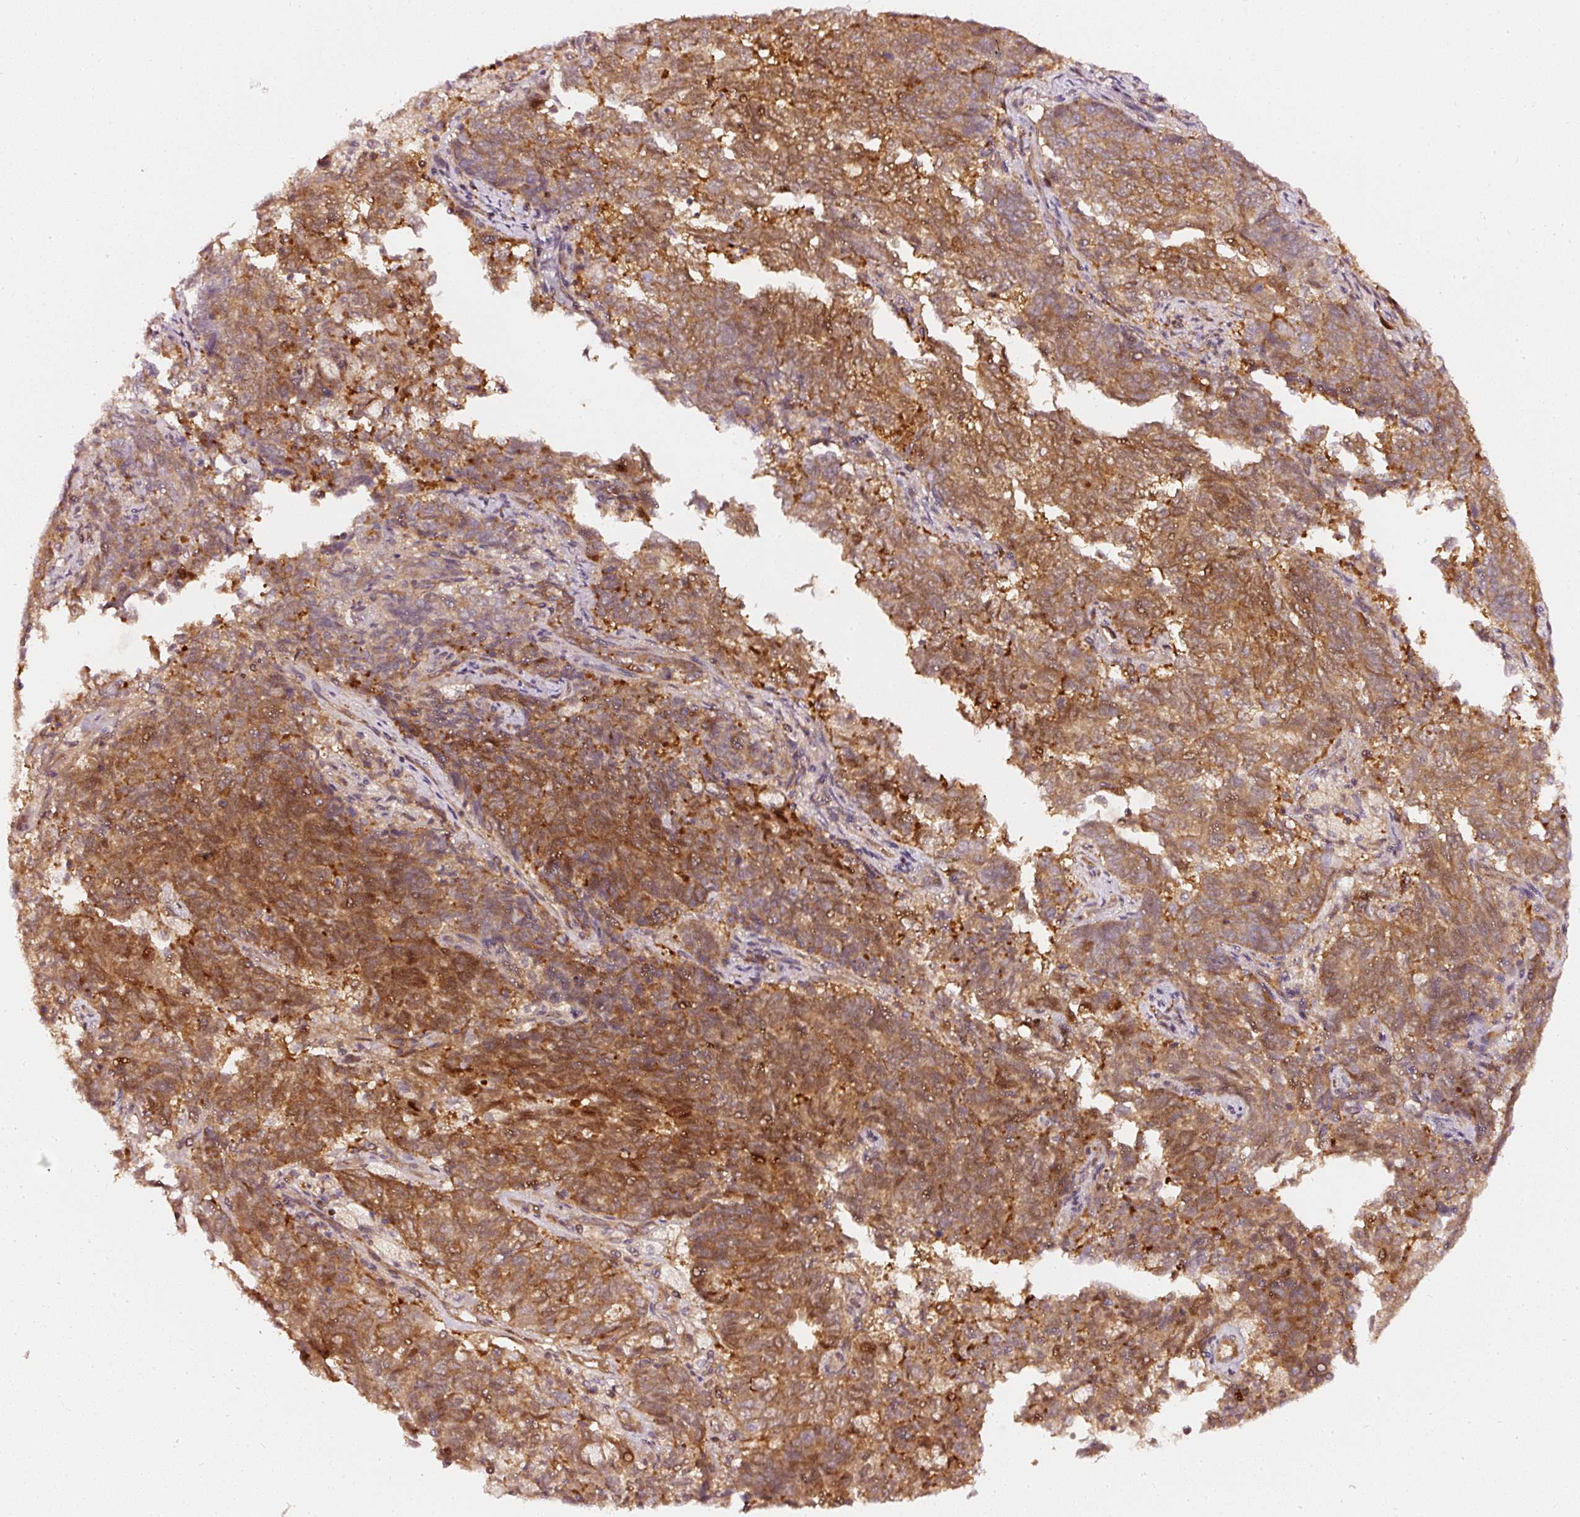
{"staining": {"intensity": "moderate", "quantity": "25%-75%", "location": "cytoplasmic/membranous"}, "tissue": "endometrial cancer", "cell_type": "Tumor cells", "image_type": "cancer", "snomed": [{"axis": "morphology", "description": "Adenocarcinoma, NOS"}, {"axis": "topography", "description": "Endometrium"}], "caption": "A micrograph of human adenocarcinoma (endometrial) stained for a protein displays moderate cytoplasmic/membranous brown staining in tumor cells. Ihc stains the protein in brown and the nuclei are stained blue.", "gene": "ASMTL", "patient": {"sex": "female", "age": 80}}